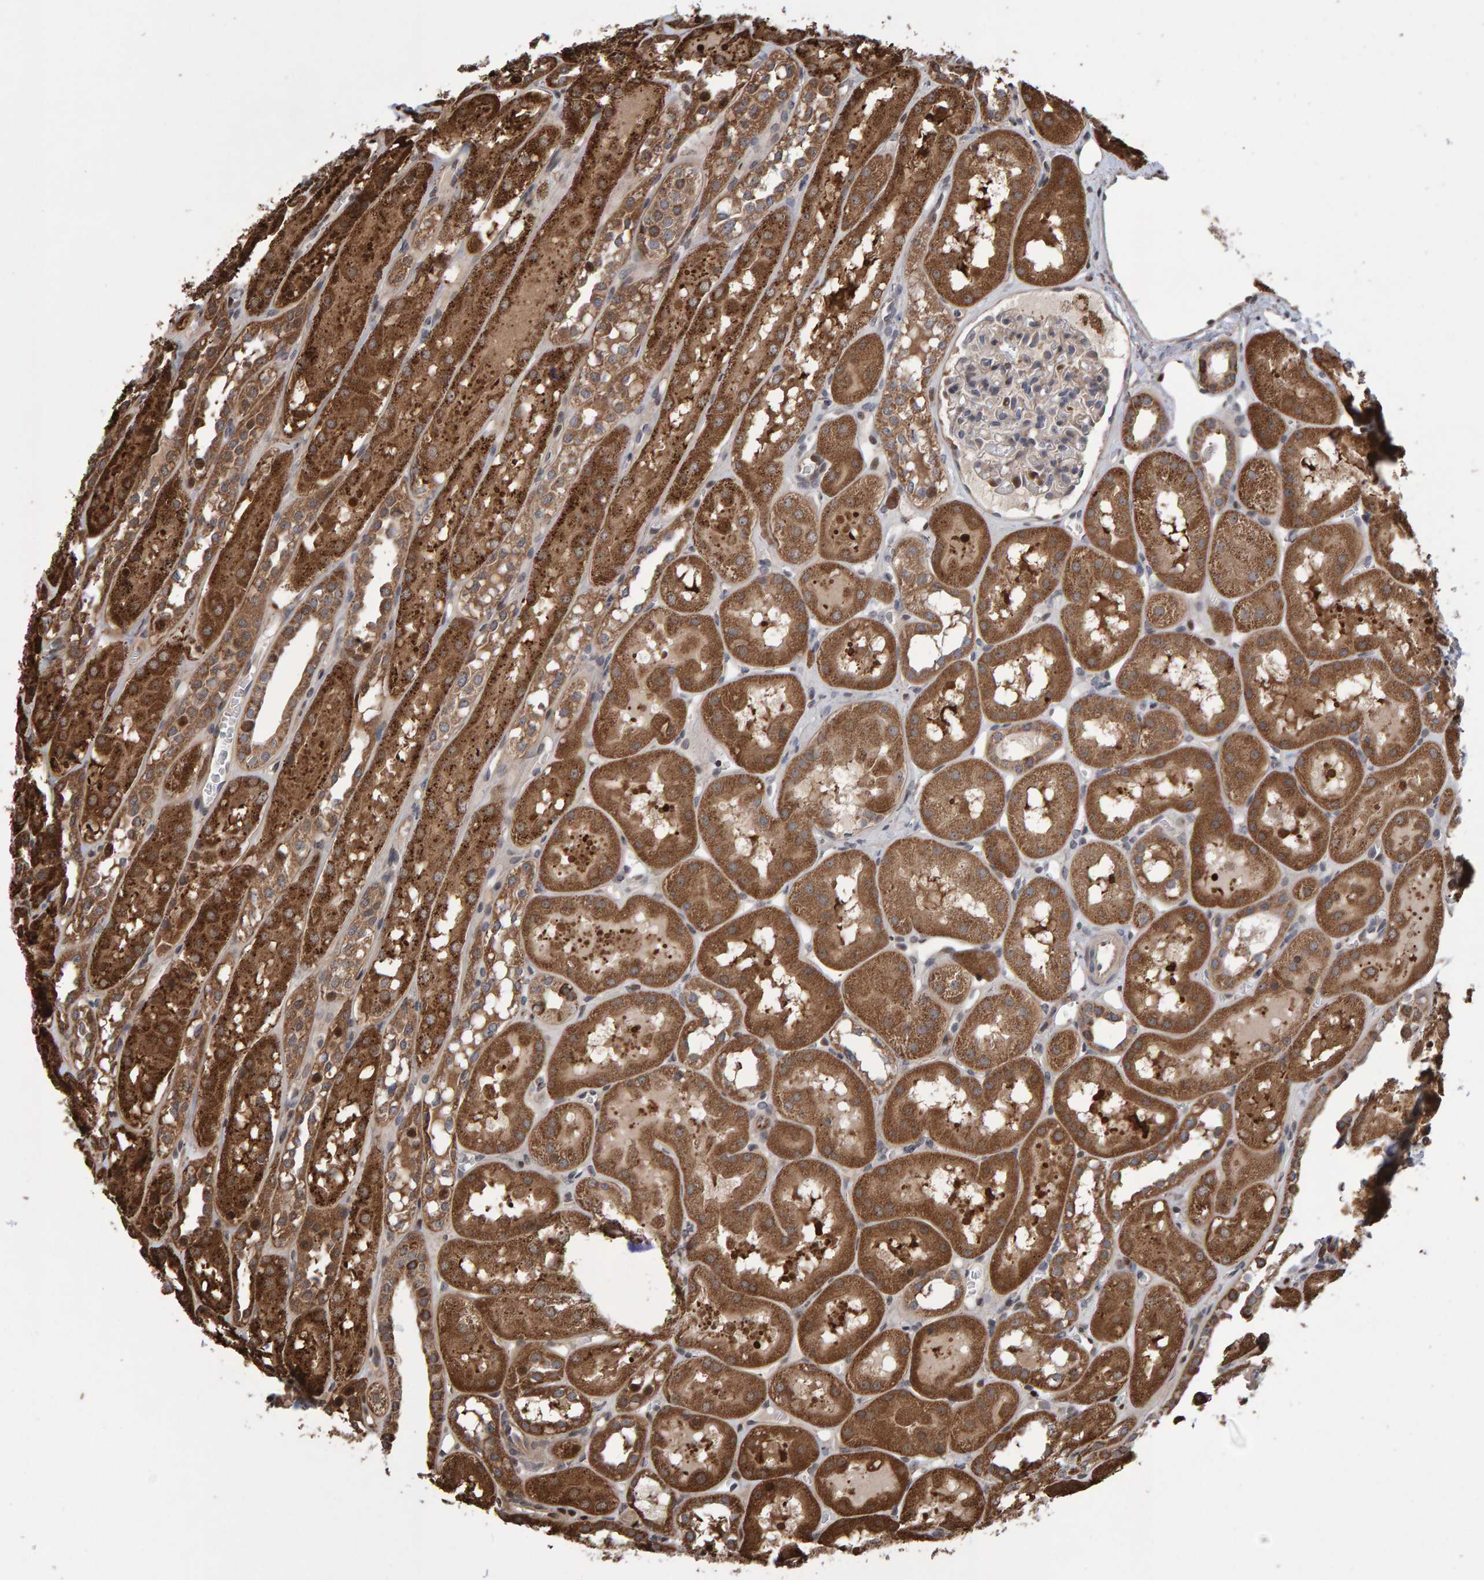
{"staining": {"intensity": "moderate", "quantity": "<25%", "location": "cytoplasmic/membranous,nuclear"}, "tissue": "kidney", "cell_type": "Cells in glomeruli", "image_type": "normal", "snomed": [{"axis": "morphology", "description": "Normal tissue, NOS"}, {"axis": "topography", "description": "Kidney"}, {"axis": "topography", "description": "Urinary bladder"}], "caption": "DAB immunohistochemical staining of normal human kidney demonstrates moderate cytoplasmic/membranous,nuclear protein positivity in approximately <25% of cells in glomeruli.", "gene": "PECR", "patient": {"sex": "male", "age": 16}}